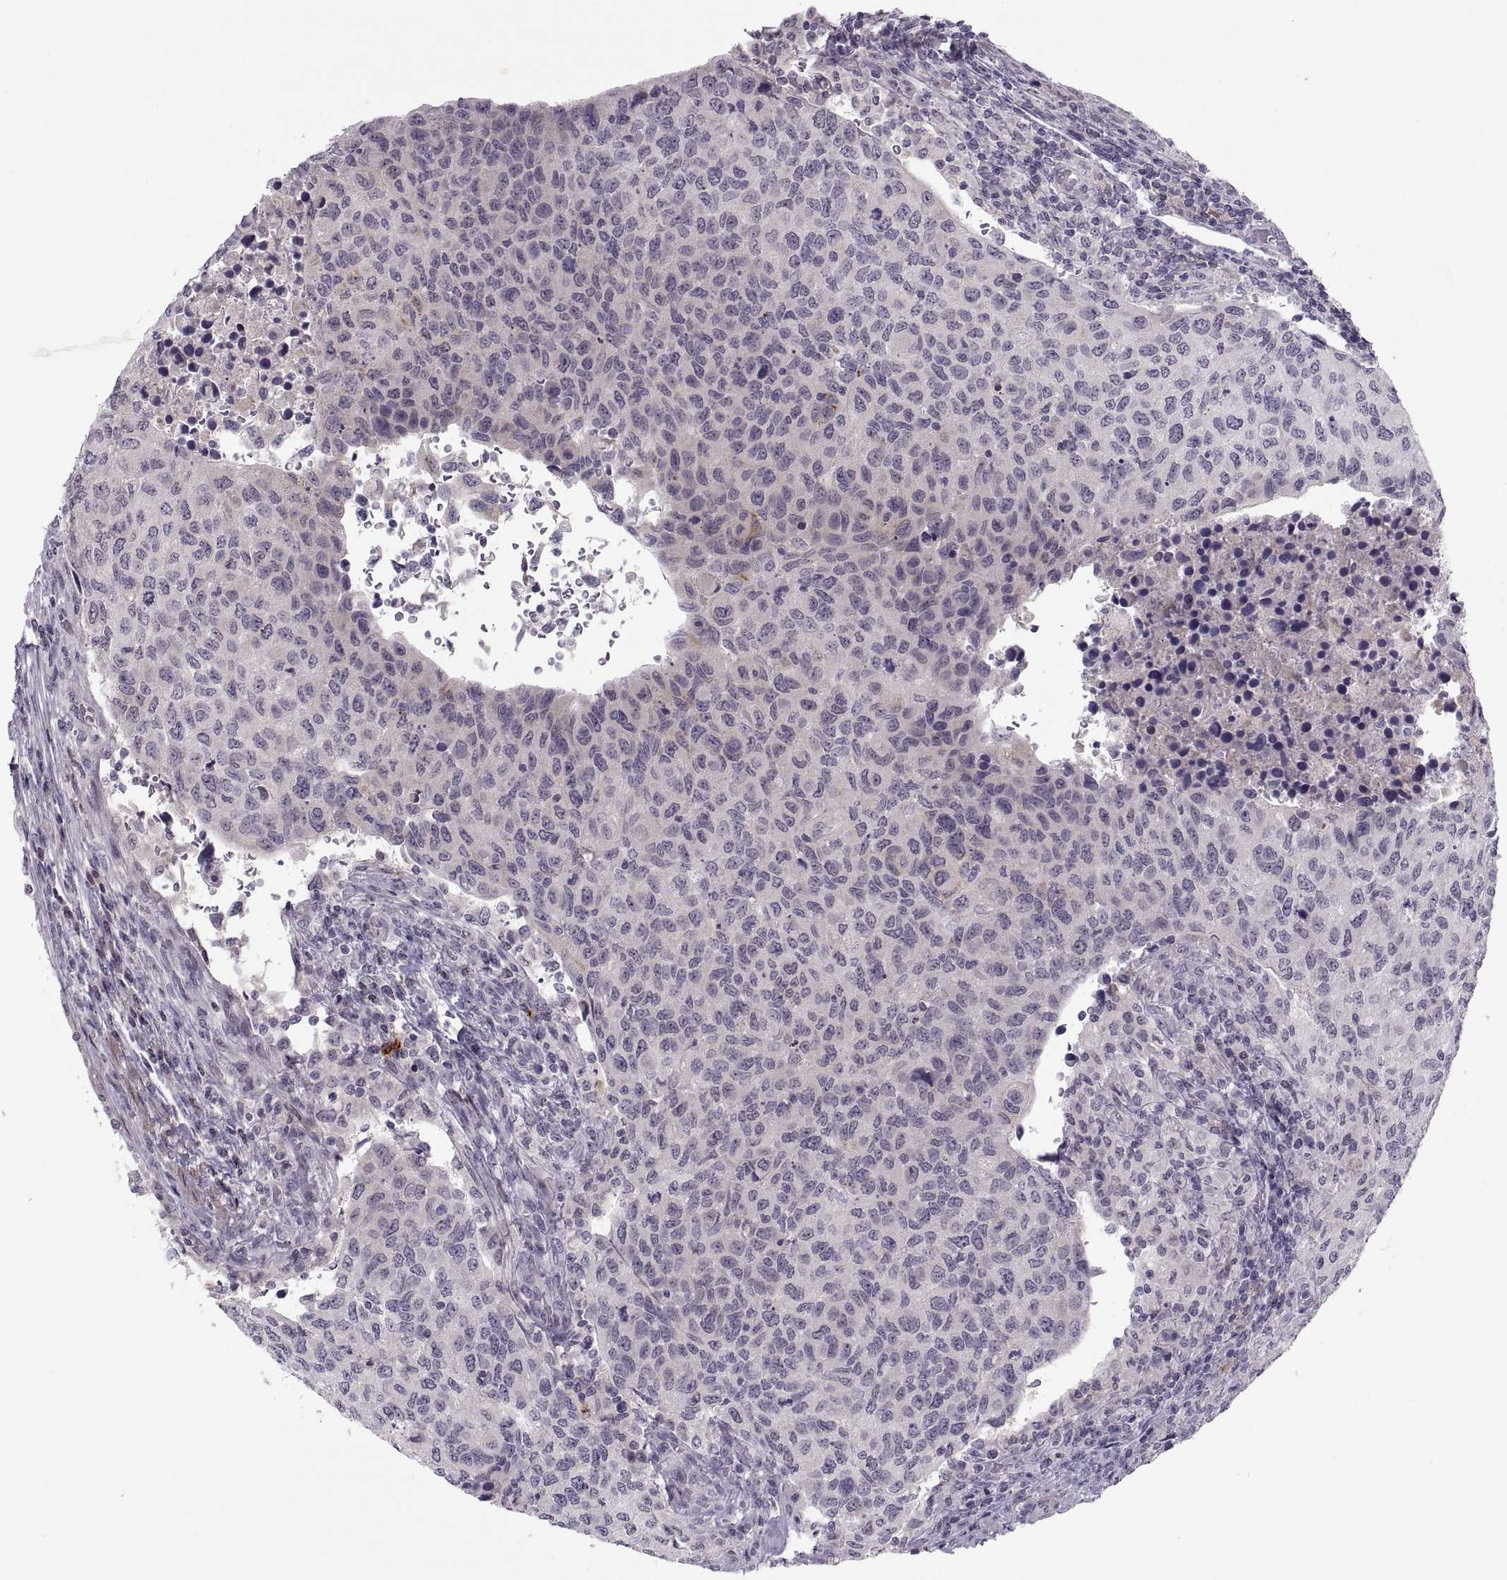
{"staining": {"intensity": "negative", "quantity": "none", "location": "none"}, "tissue": "urothelial cancer", "cell_type": "Tumor cells", "image_type": "cancer", "snomed": [{"axis": "morphology", "description": "Urothelial carcinoma, High grade"}, {"axis": "topography", "description": "Urinary bladder"}], "caption": "Immunohistochemistry histopathology image of neoplastic tissue: human high-grade urothelial carcinoma stained with DAB shows no significant protein positivity in tumor cells.", "gene": "CHCT1", "patient": {"sex": "female", "age": 78}}